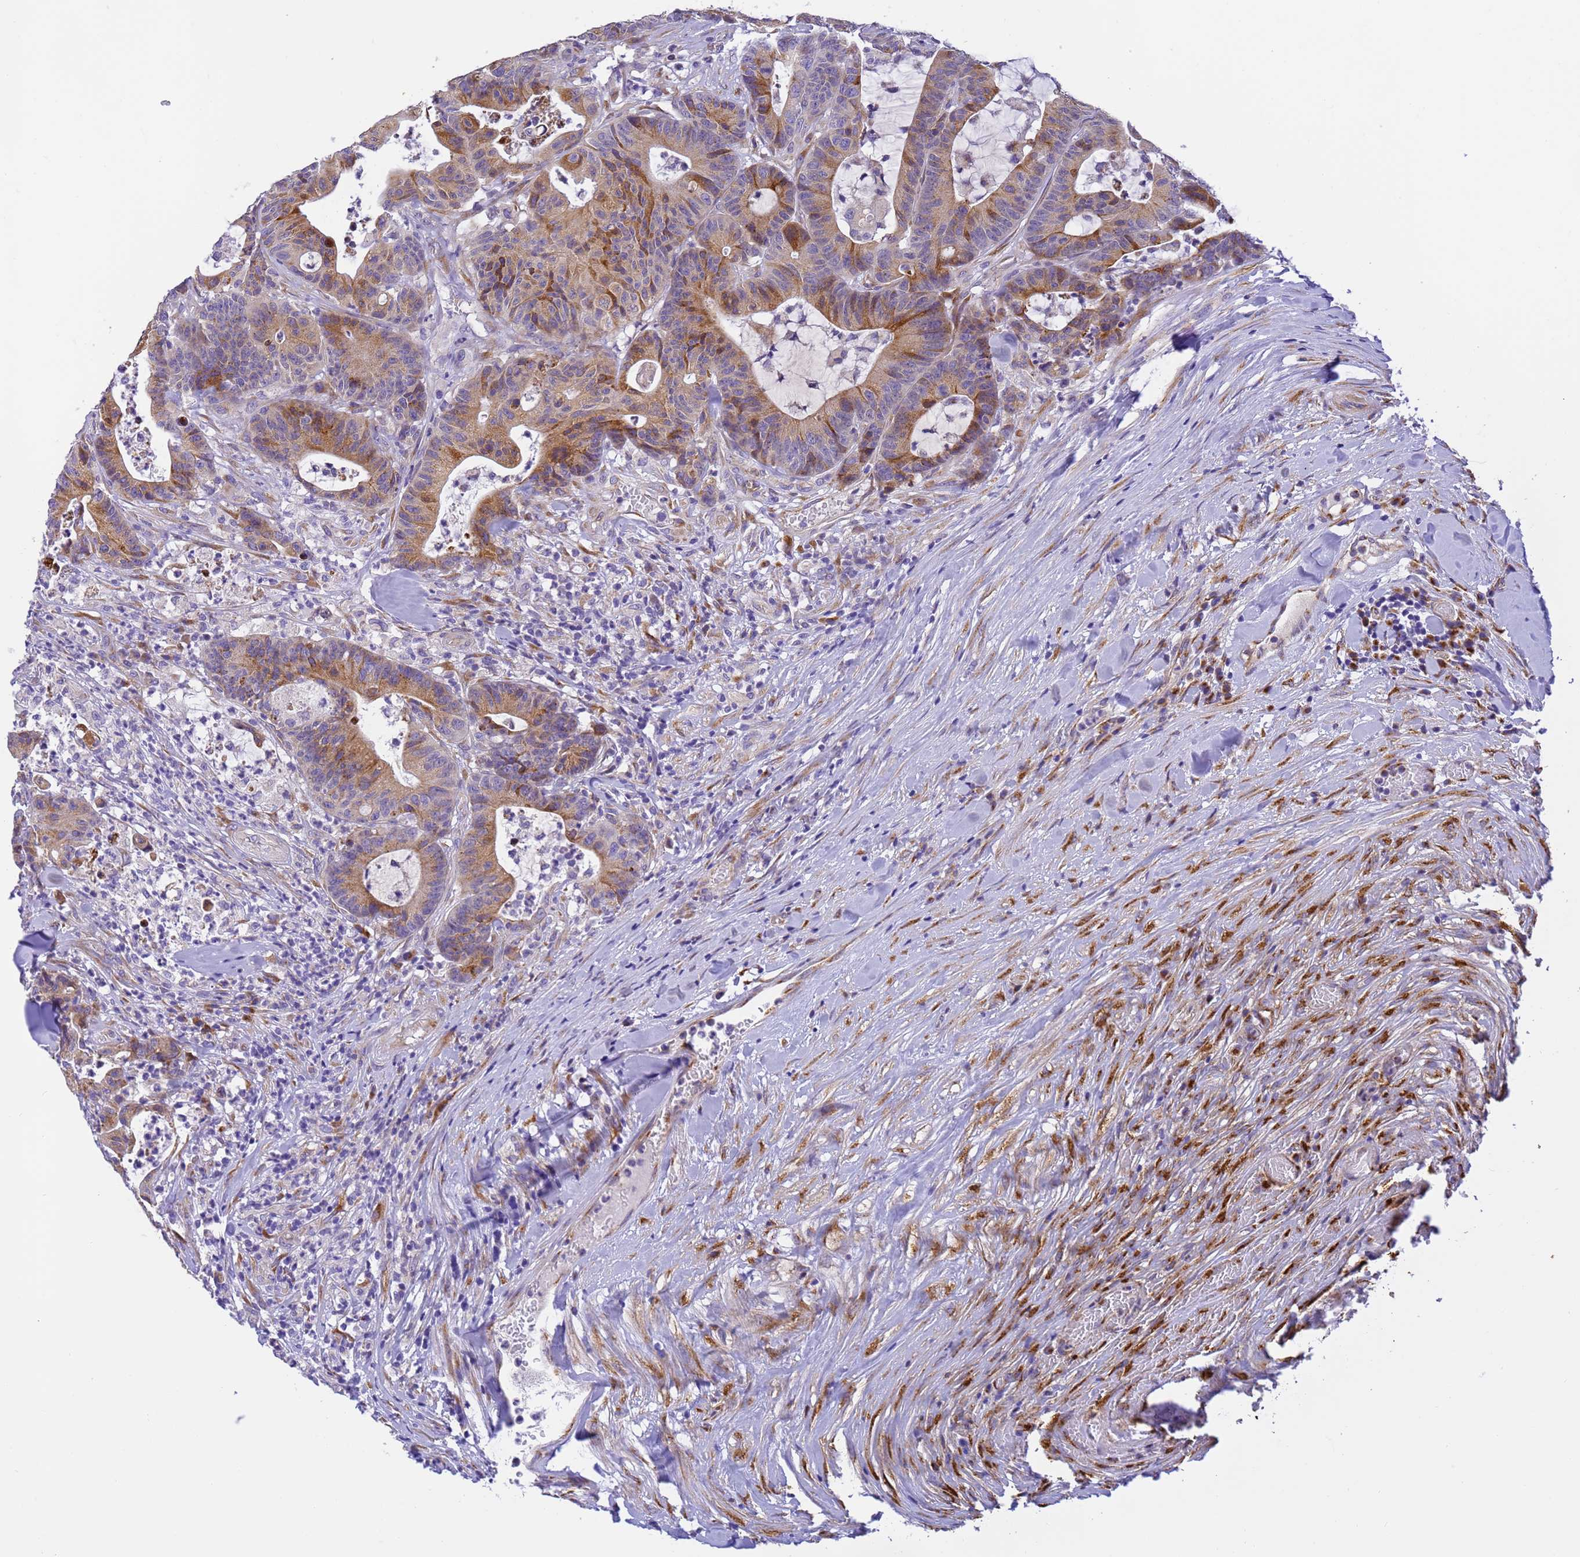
{"staining": {"intensity": "moderate", "quantity": ">75%", "location": "cytoplasmic/membranous"}, "tissue": "colorectal cancer", "cell_type": "Tumor cells", "image_type": "cancer", "snomed": [{"axis": "morphology", "description": "Adenocarcinoma, NOS"}, {"axis": "topography", "description": "Colon"}], "caption": "Protein expression analysis of human colorectal adenocarcinoma reveals moderate cytoplasmic/membranous positivity in approximately >75% of tumor cells.", "gene": "RHBDD3", "patient": {"sex": "female", "age": 84}}